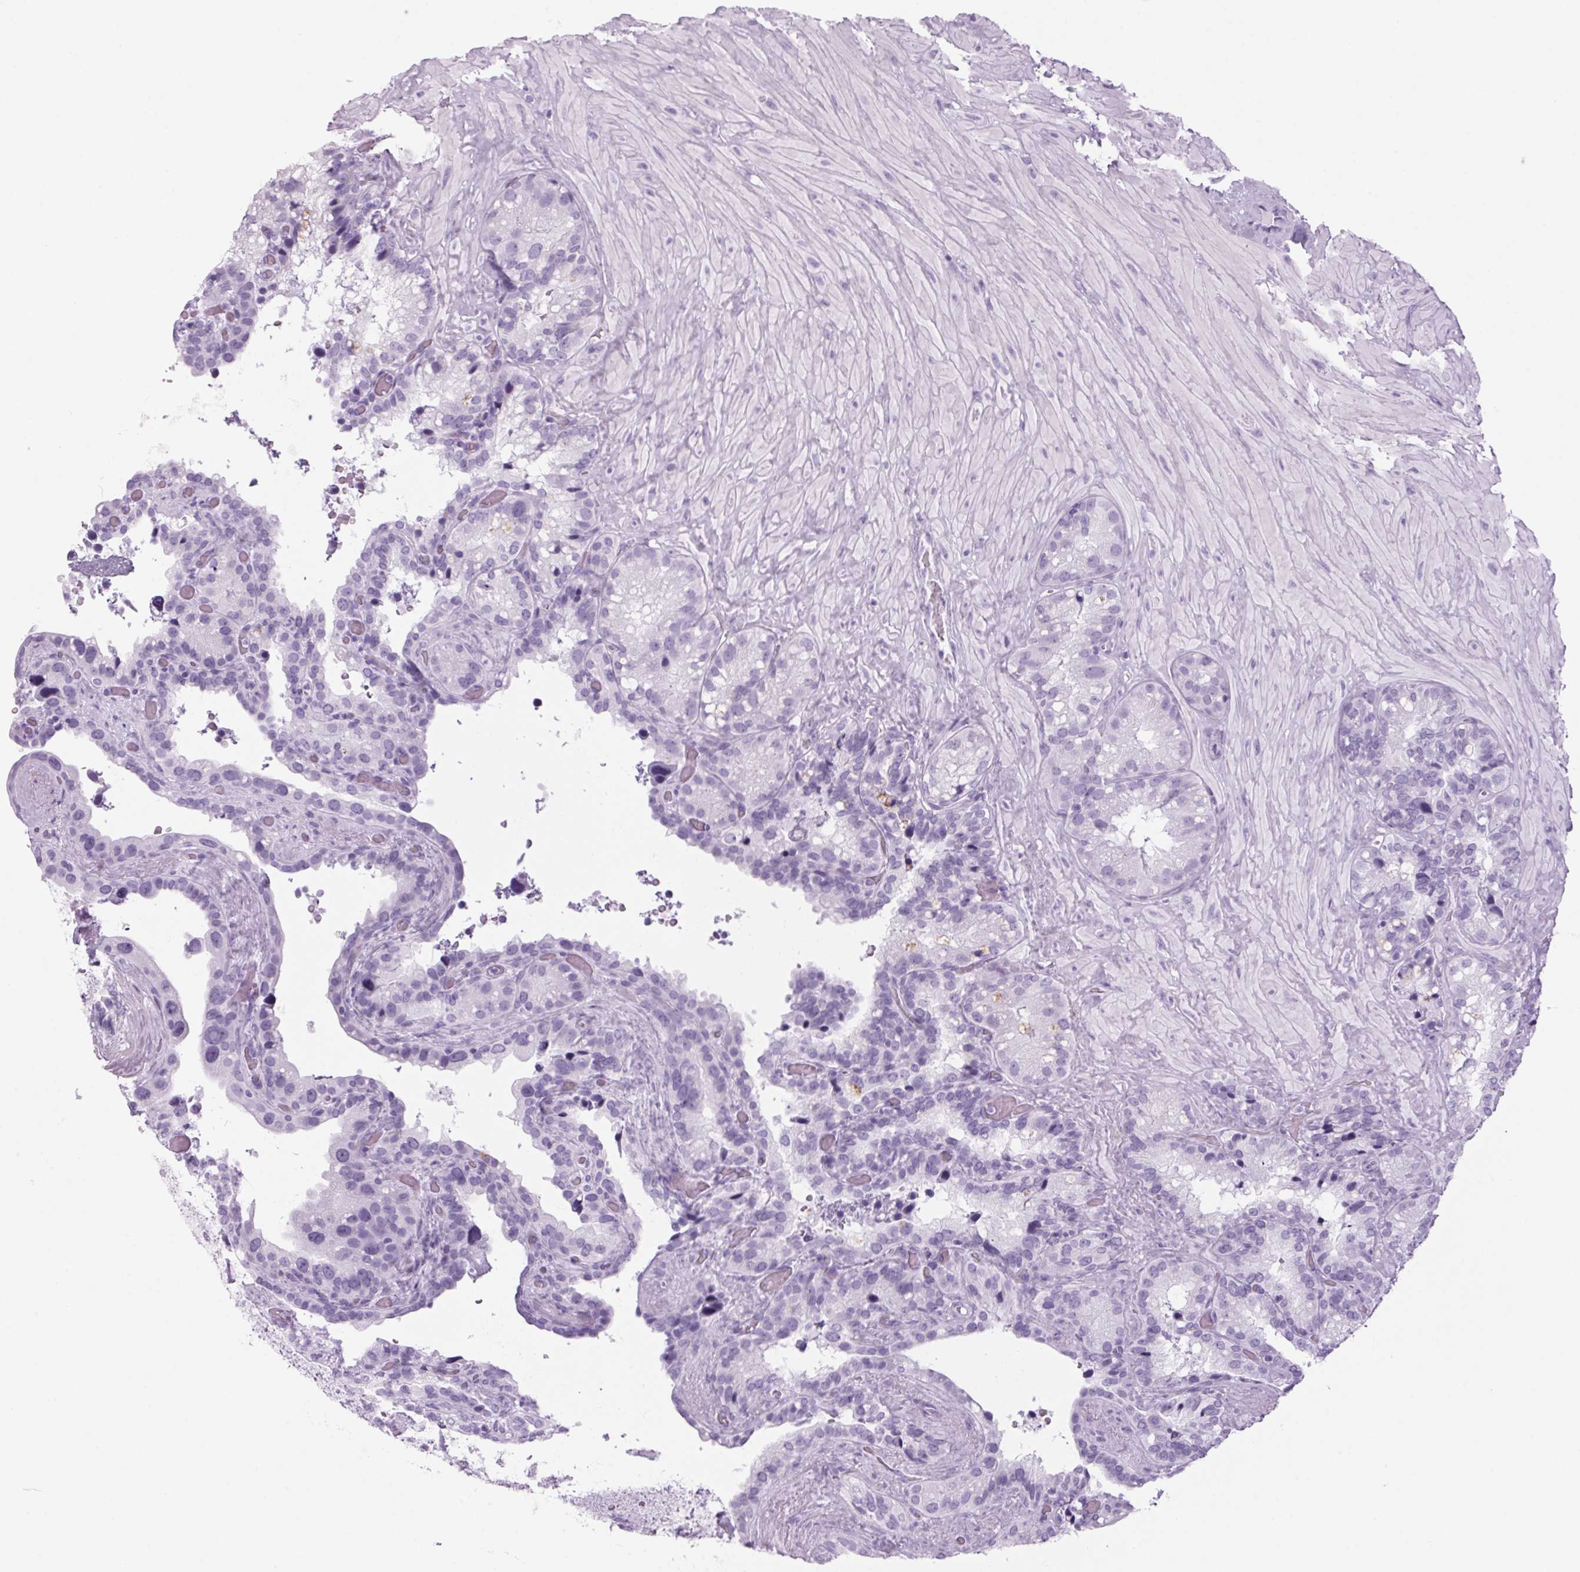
{"staining": {"intensity": "negative", "quantity": "none", "location": "none"}, "tissue": "seminal vesicle", "cell_type": "Glandular cells", "image_type": "normal", "snomed": [{"axis": "morphology", "description": "Normal tissue, NOS"}, {"axis": "topography", "description": "Seminal veicle"}], "caption": "The immunohistochemistry (IHC) micrograph has no significant positivity in glandular cells of seminal vesicle.", "gene": "PPP1R1A", "patient": {"sex": "male", "age": 60}}